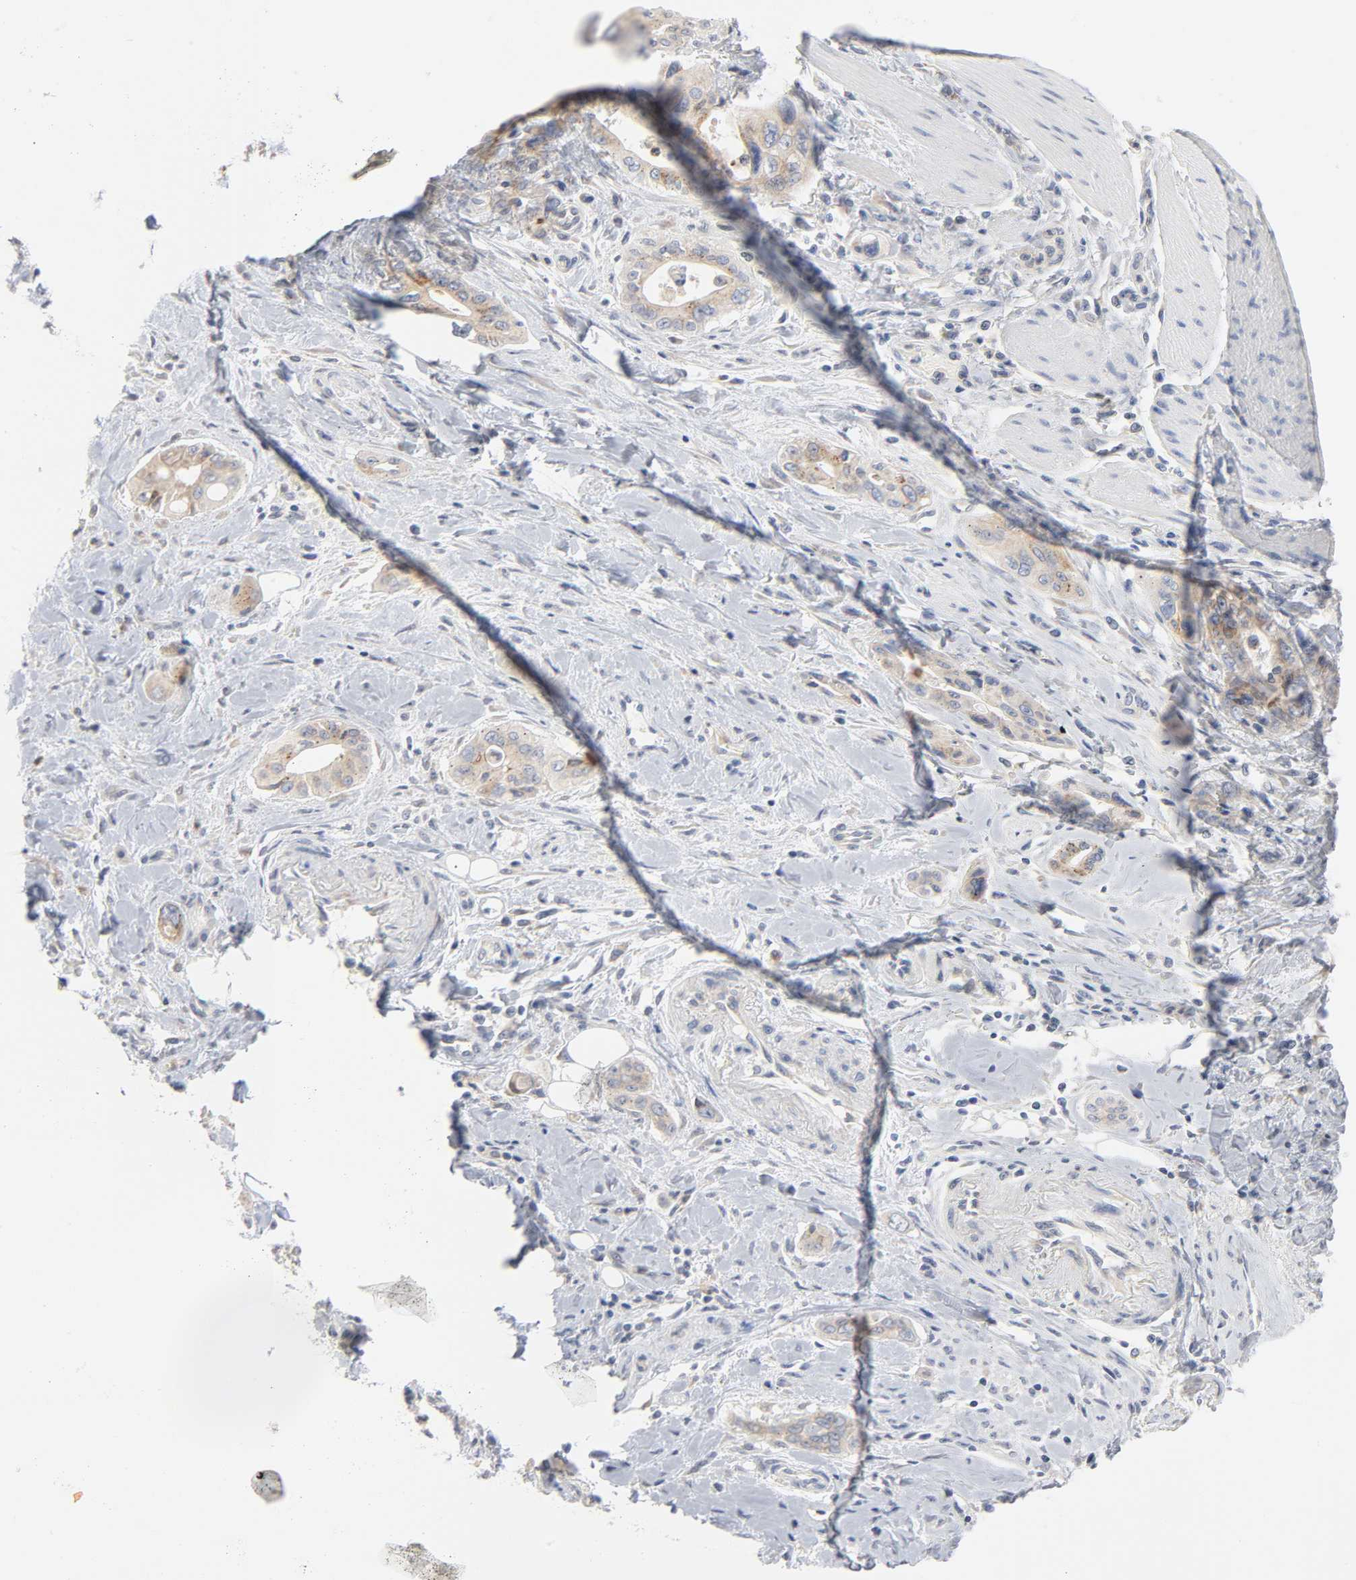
{"staining": {"intensity": "weak", "quantity": ">75%", "location": "cytoplasmic/membranous"}, "tissue": "pancreatic cancer", "cell_type": "Tumor cells", "image_type": "cancer", "snomed": [{"axis": "morphology", "description": "Adenocarcinoma, NOS"}, {"axis": "topography", "description": "Pancreas"}], "caption": "Protein expression analysis of human pancreatic cancer (adenocarcinoma) reveals weak cytoplasmic/membranous positivity in approximately >75% of tumor cells.", "gene": "AK7", "patient": {"sex": "male", "age": 77}}